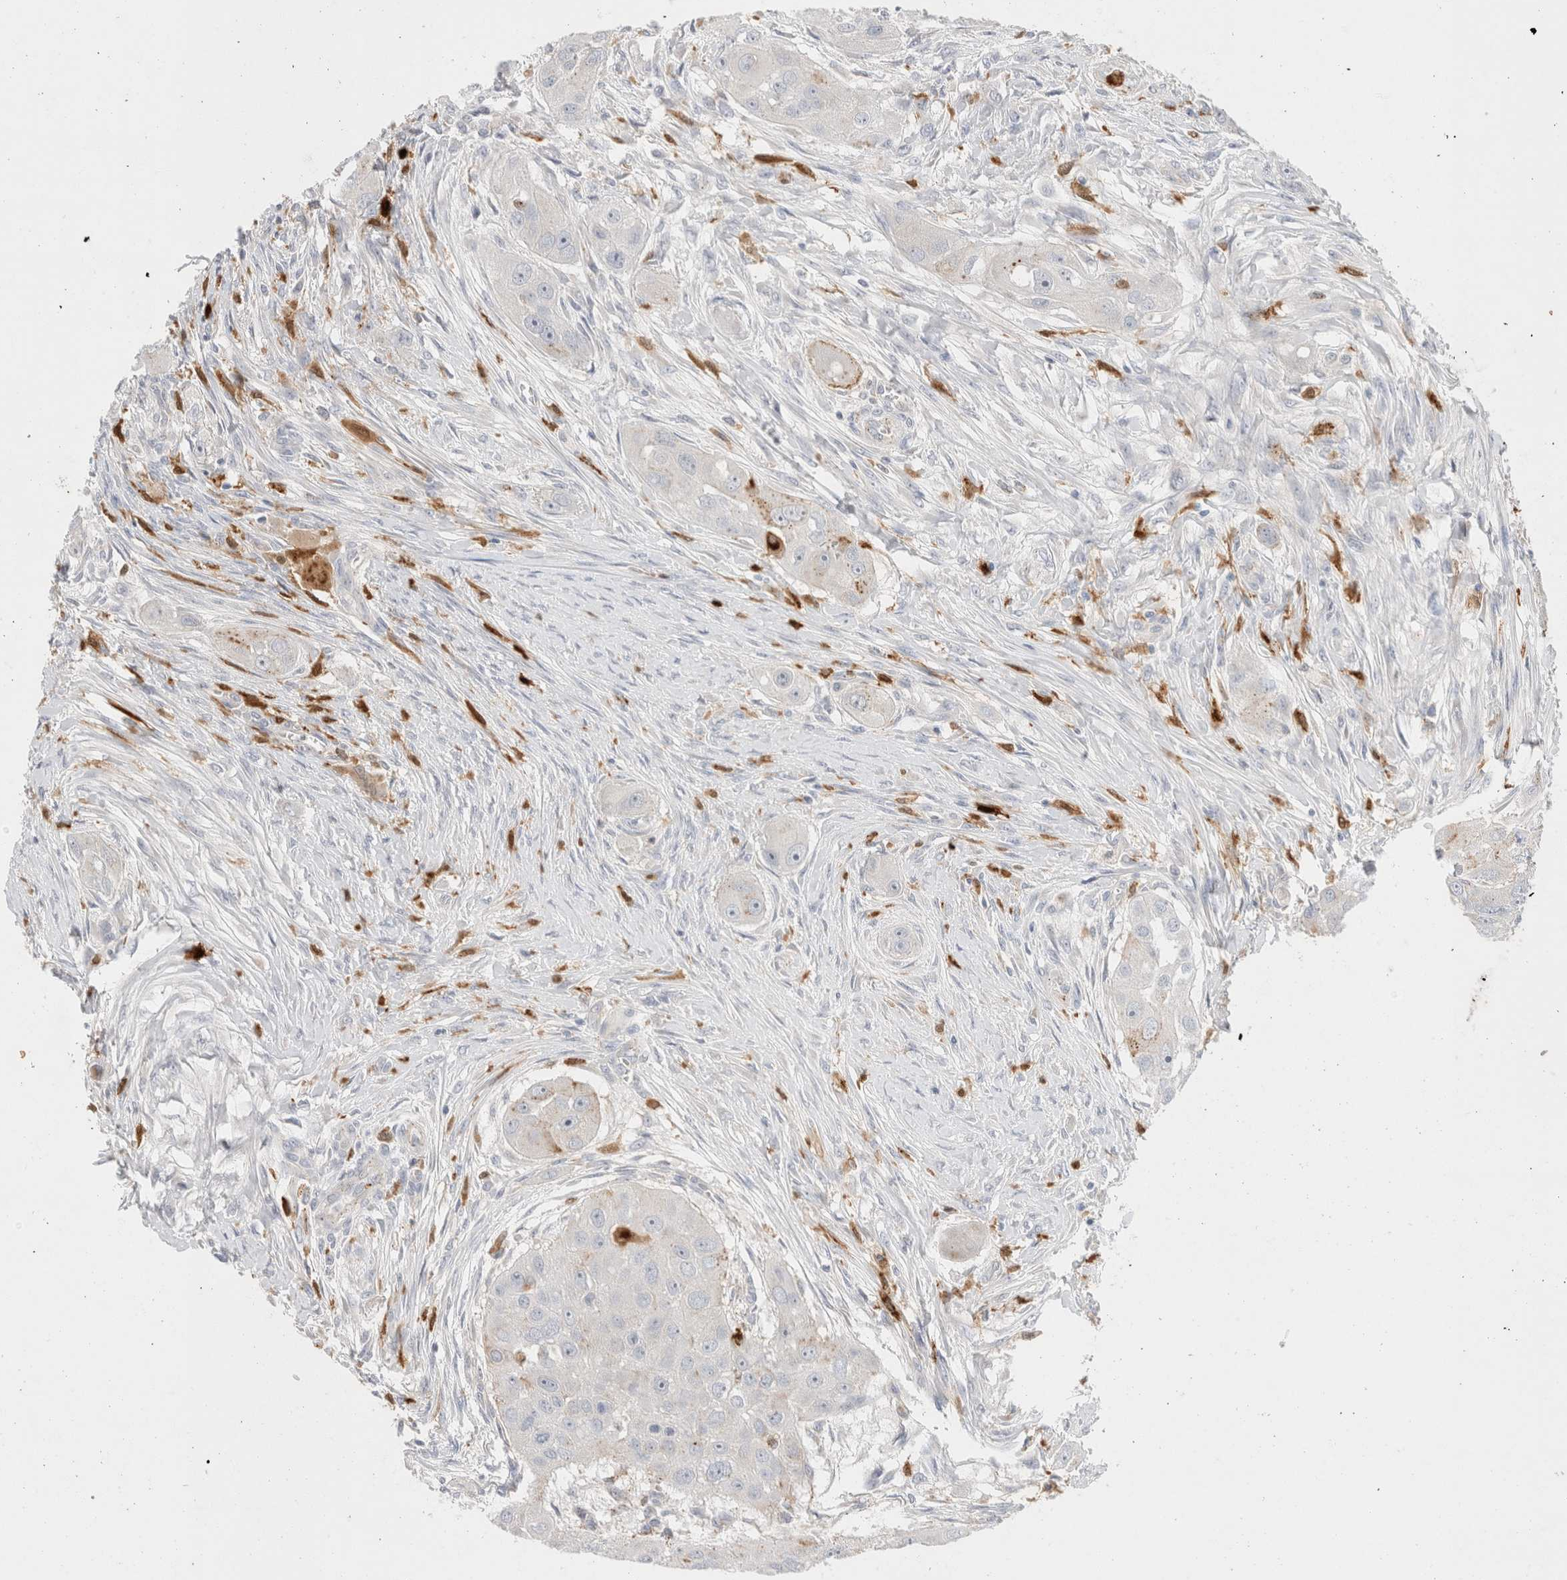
{"staining": {"intensity": "weak", "quantity": "<25%", "location": "cytoplasmic/membranous"}, "tissue": "head and neck cancer", "cell_type": "Tumor cells", "image_type": "cancer", "snomed": [{"axis": "morphology", "description": "Normal tissue, NOS"}, {"axis": "morphology", "description": "Squamous cell carcinoma, NOS"}, {"axis": "topography", "description": "Skeletal muscle"}, {"axis": "topography", "description": "Head-Neck"}], "caption": "IHC of squamous cell carcinoma (head and neck) demonstrates no positivity in tumor cells.", "gene": "HPGDS", "patient": {"sex": "male", "age": 51}}